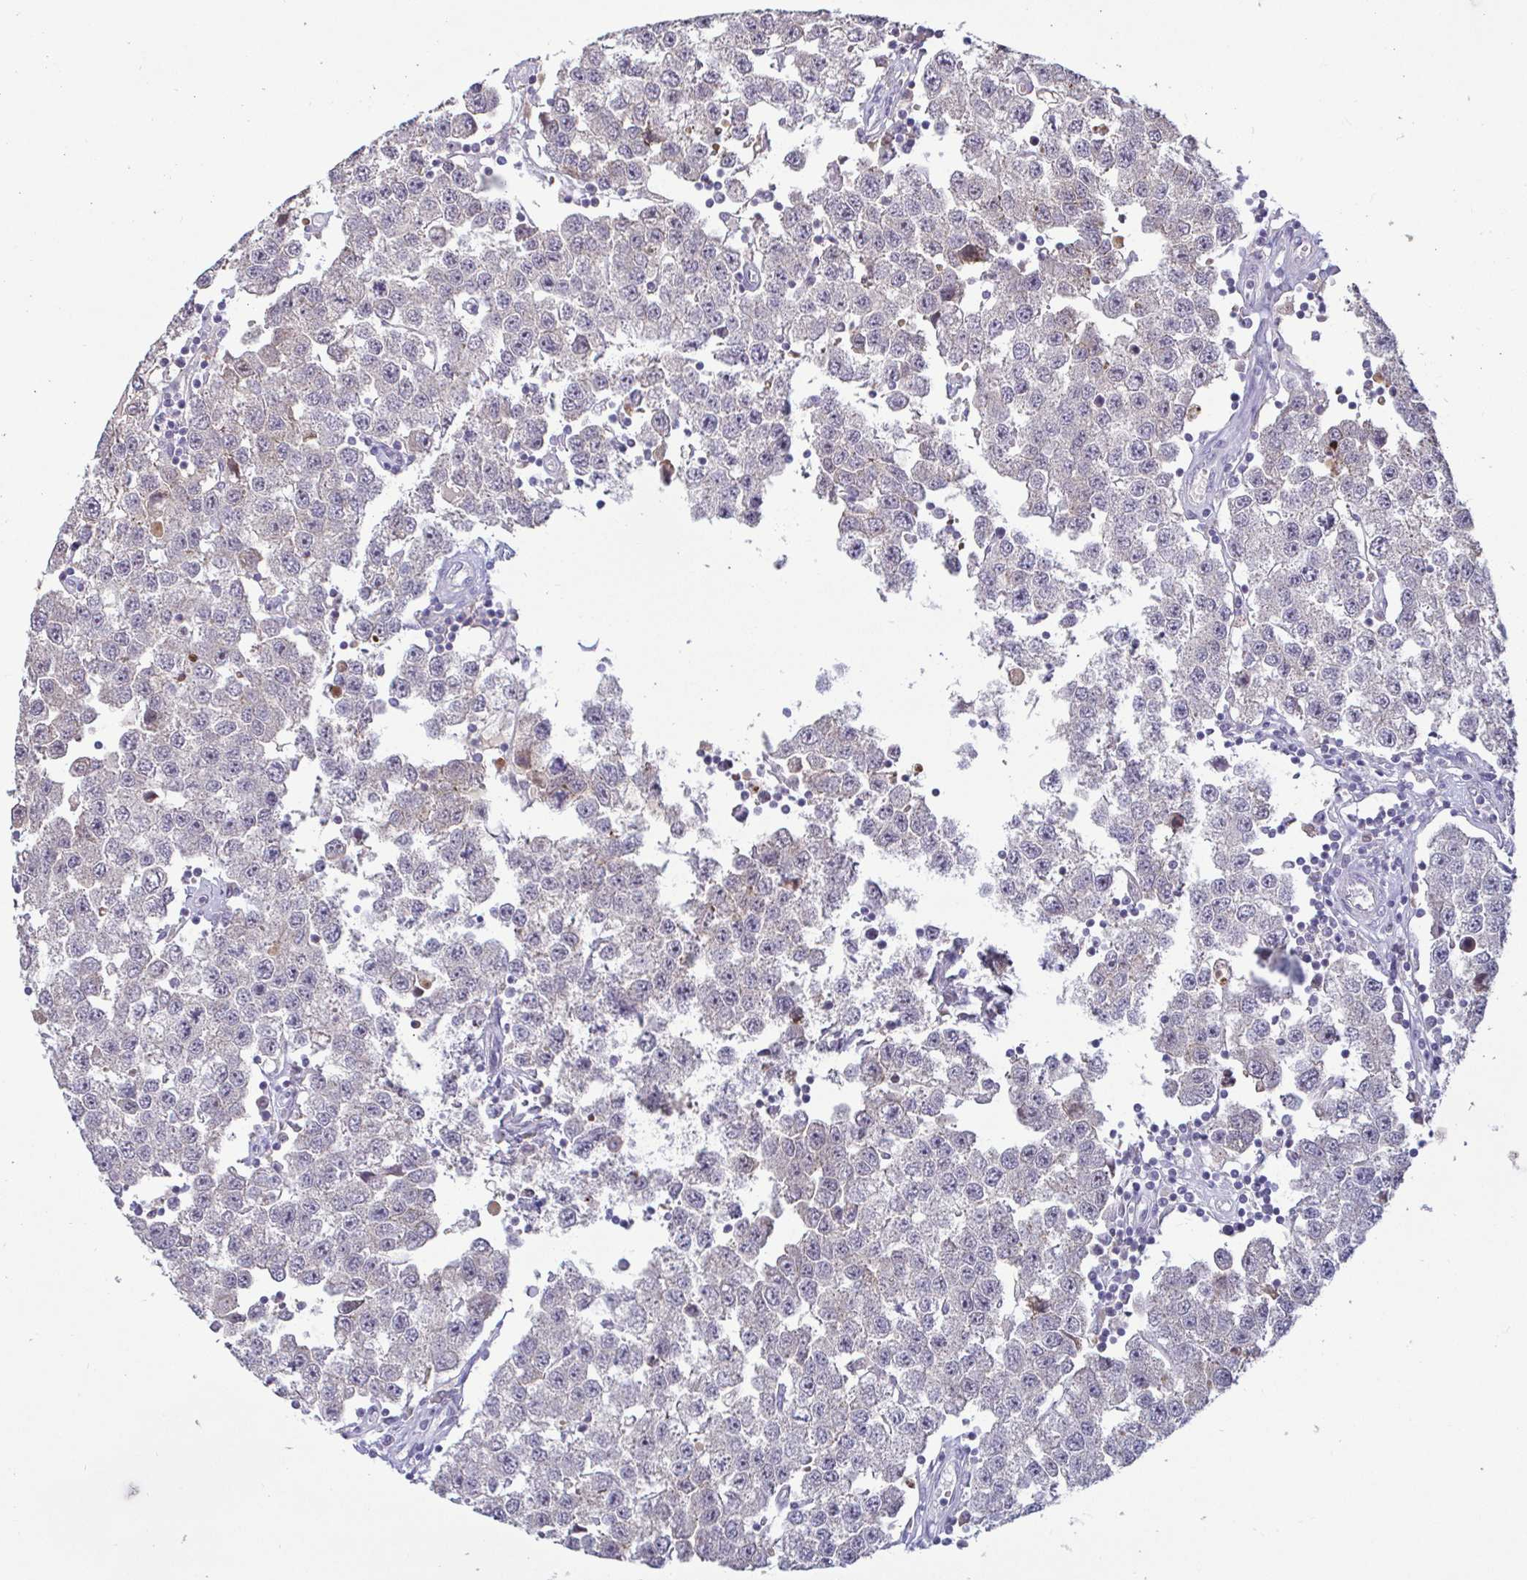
{"staining": {"intensity": "negative", "quantity": "none", "location": "none"}, "tissue": "testis cancer", "cell_type": "Tumor cells", "image_type": "cancer", "snomed": [{"axis": "morphology", "description": "Seminoma, NOS"}, {"axis": "topography", "description": "Testis"}], "caption": "IHC of testis cancer (seminoma) reveals no positivity in tumor cells. (DAB (3,3'-diaminobenzidine) immunohistochemistry (IHC) with hematoxylin counter stain).", "gene": "GSTM1", "patient": {"sex": "male", "age": 34}}